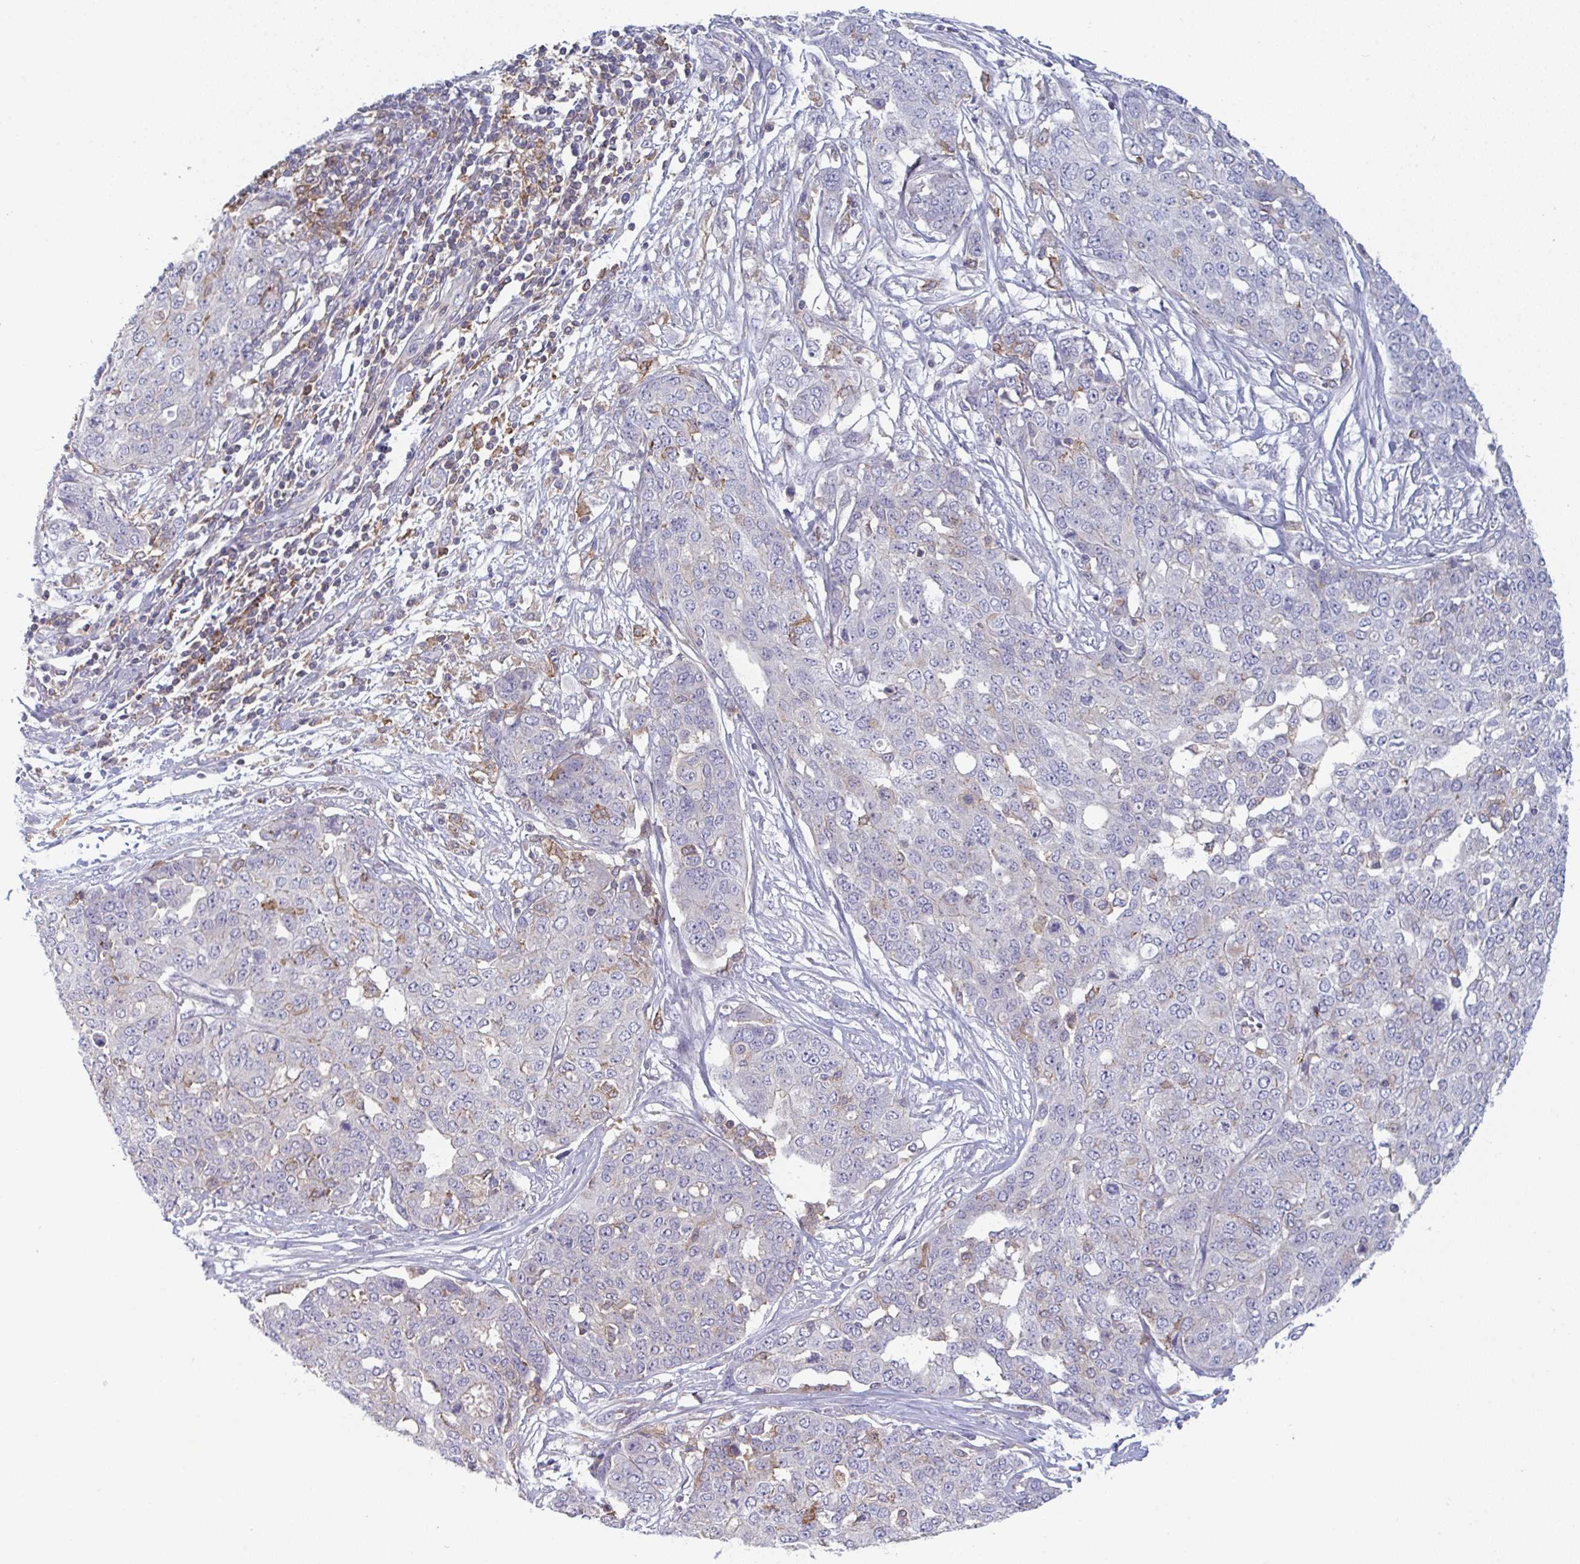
{"staining": {"intensity": "negative", "quantity": "none", "location": "none"}, "tissue": "ovarian cancer", "cell_type": "Tumor cells", "image_type": "cancer", "snomed": [{"axis": "morphology", "description": "Cystadenocarcinoma, serous, NOS"}, {"axis": "topography", "description": "Soft tissue"}, {"axis": "topography", "description": "Ovary"}], "caption": "A micrograph of ovarian serous cystadenocarcinoma stained for a protein exhibits no brown staining in tumor cells.", "gene": "DISP2", "patient": {"sex": "female", "age": 57}}